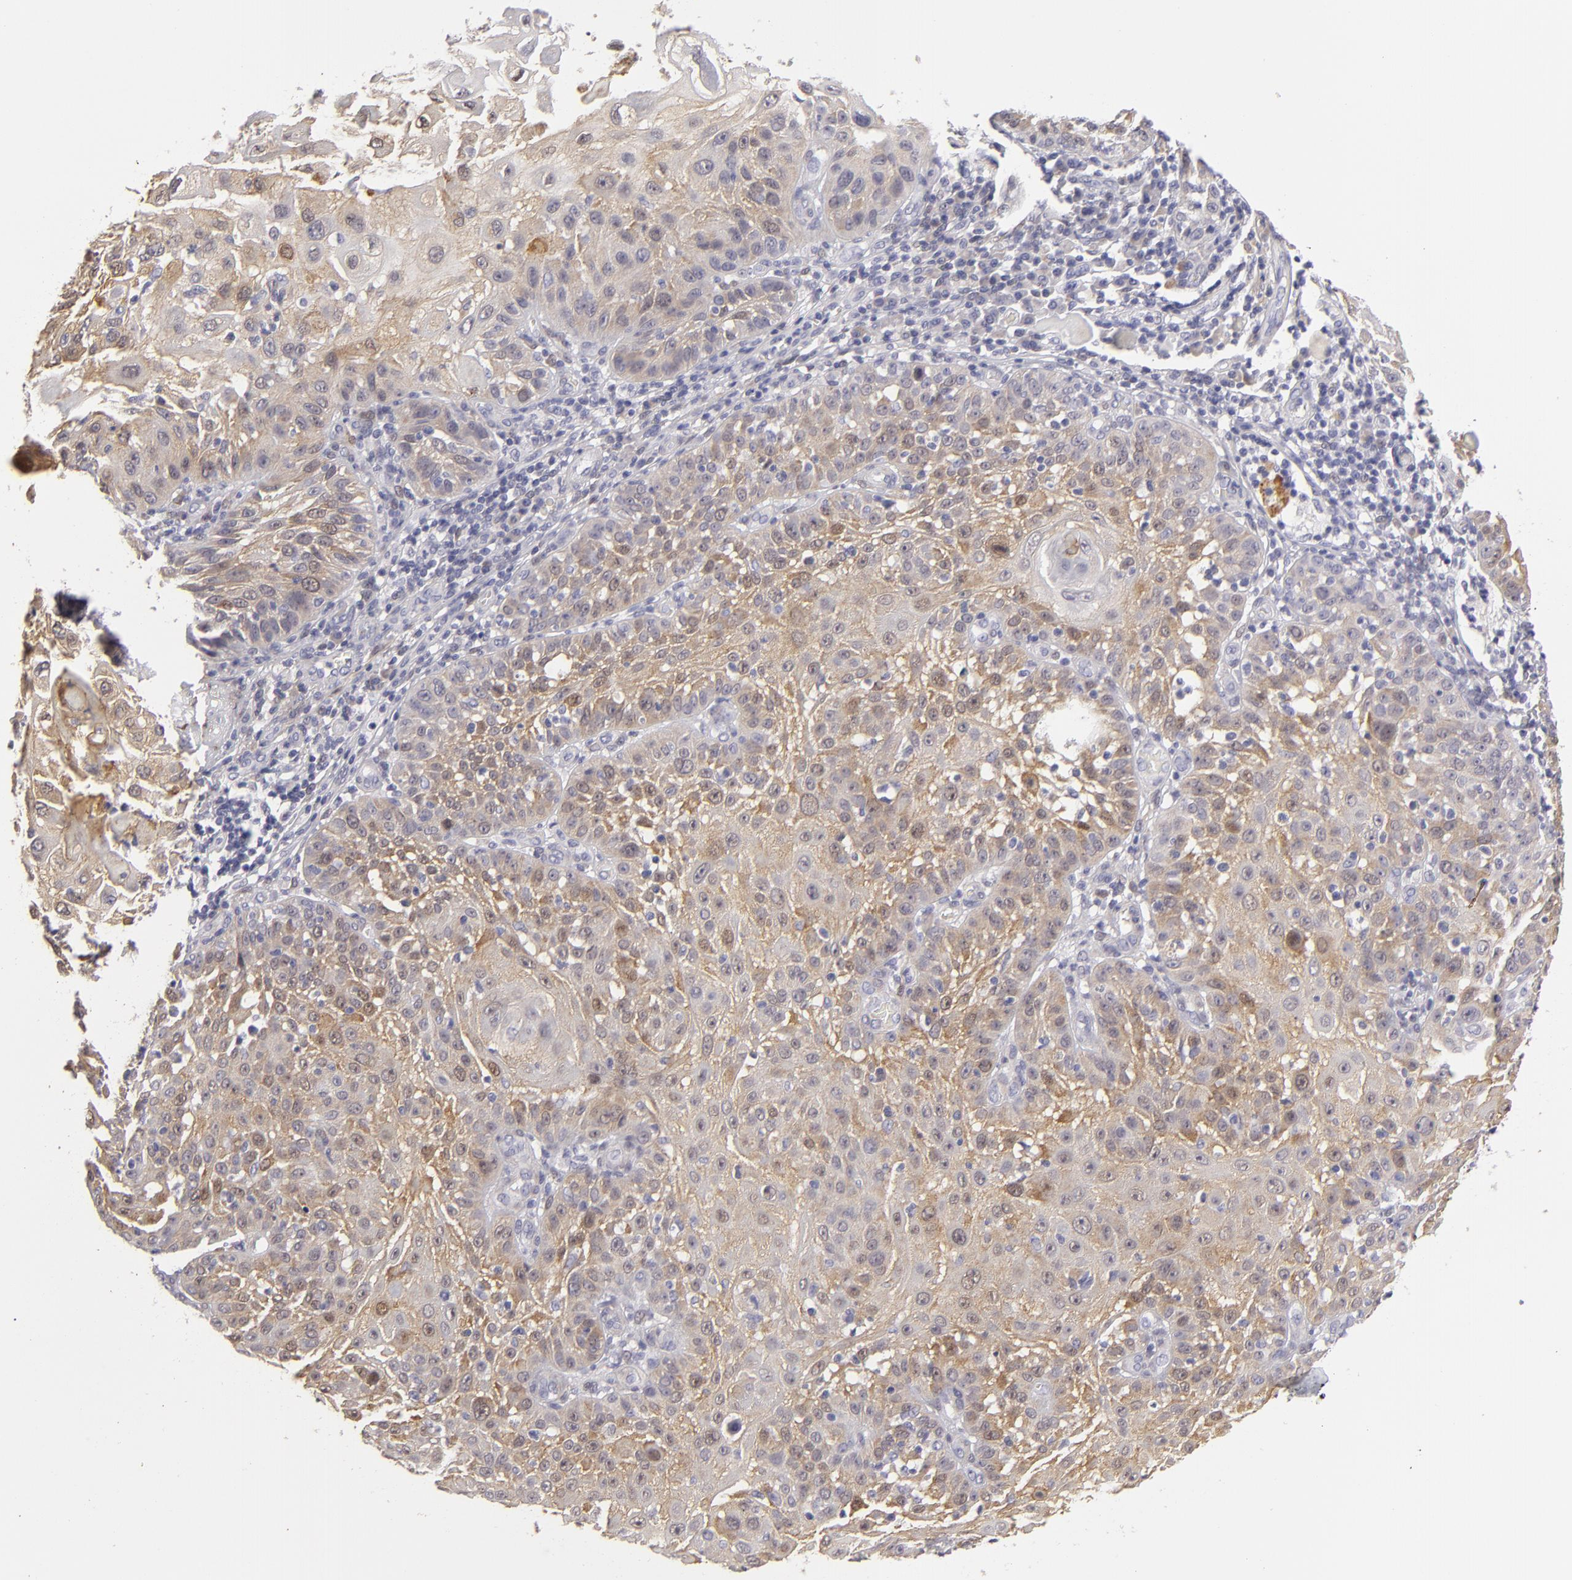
{"staining": {"intensity": "moderate", "quantity": "25%-75%", "location": "cytoplasmic/membranous"}, "tissue": "skin cancer", "cell_type": "Tumor cells", "image_type": "cancer", "snomed": [{"axis": "morphology", "description": "Squamous cell carcinoma, NOS"}, {"axis": "topography", "description": "Skin"}], "caption": "Moderate cytoplasmic/membranous protein positivity is present in approximately 25%-75% of tumor cells in skin cancer (squamous cell carcinoma). The staining was performed using DAB (3,3'-diaminobenzidine) to visualize the protein expression in brown, while the nuclei were stained in blue with hematoxylin (Magnification: 20x).", "gene": "EFS", "patient": {"sex": "female", "age": 89}}